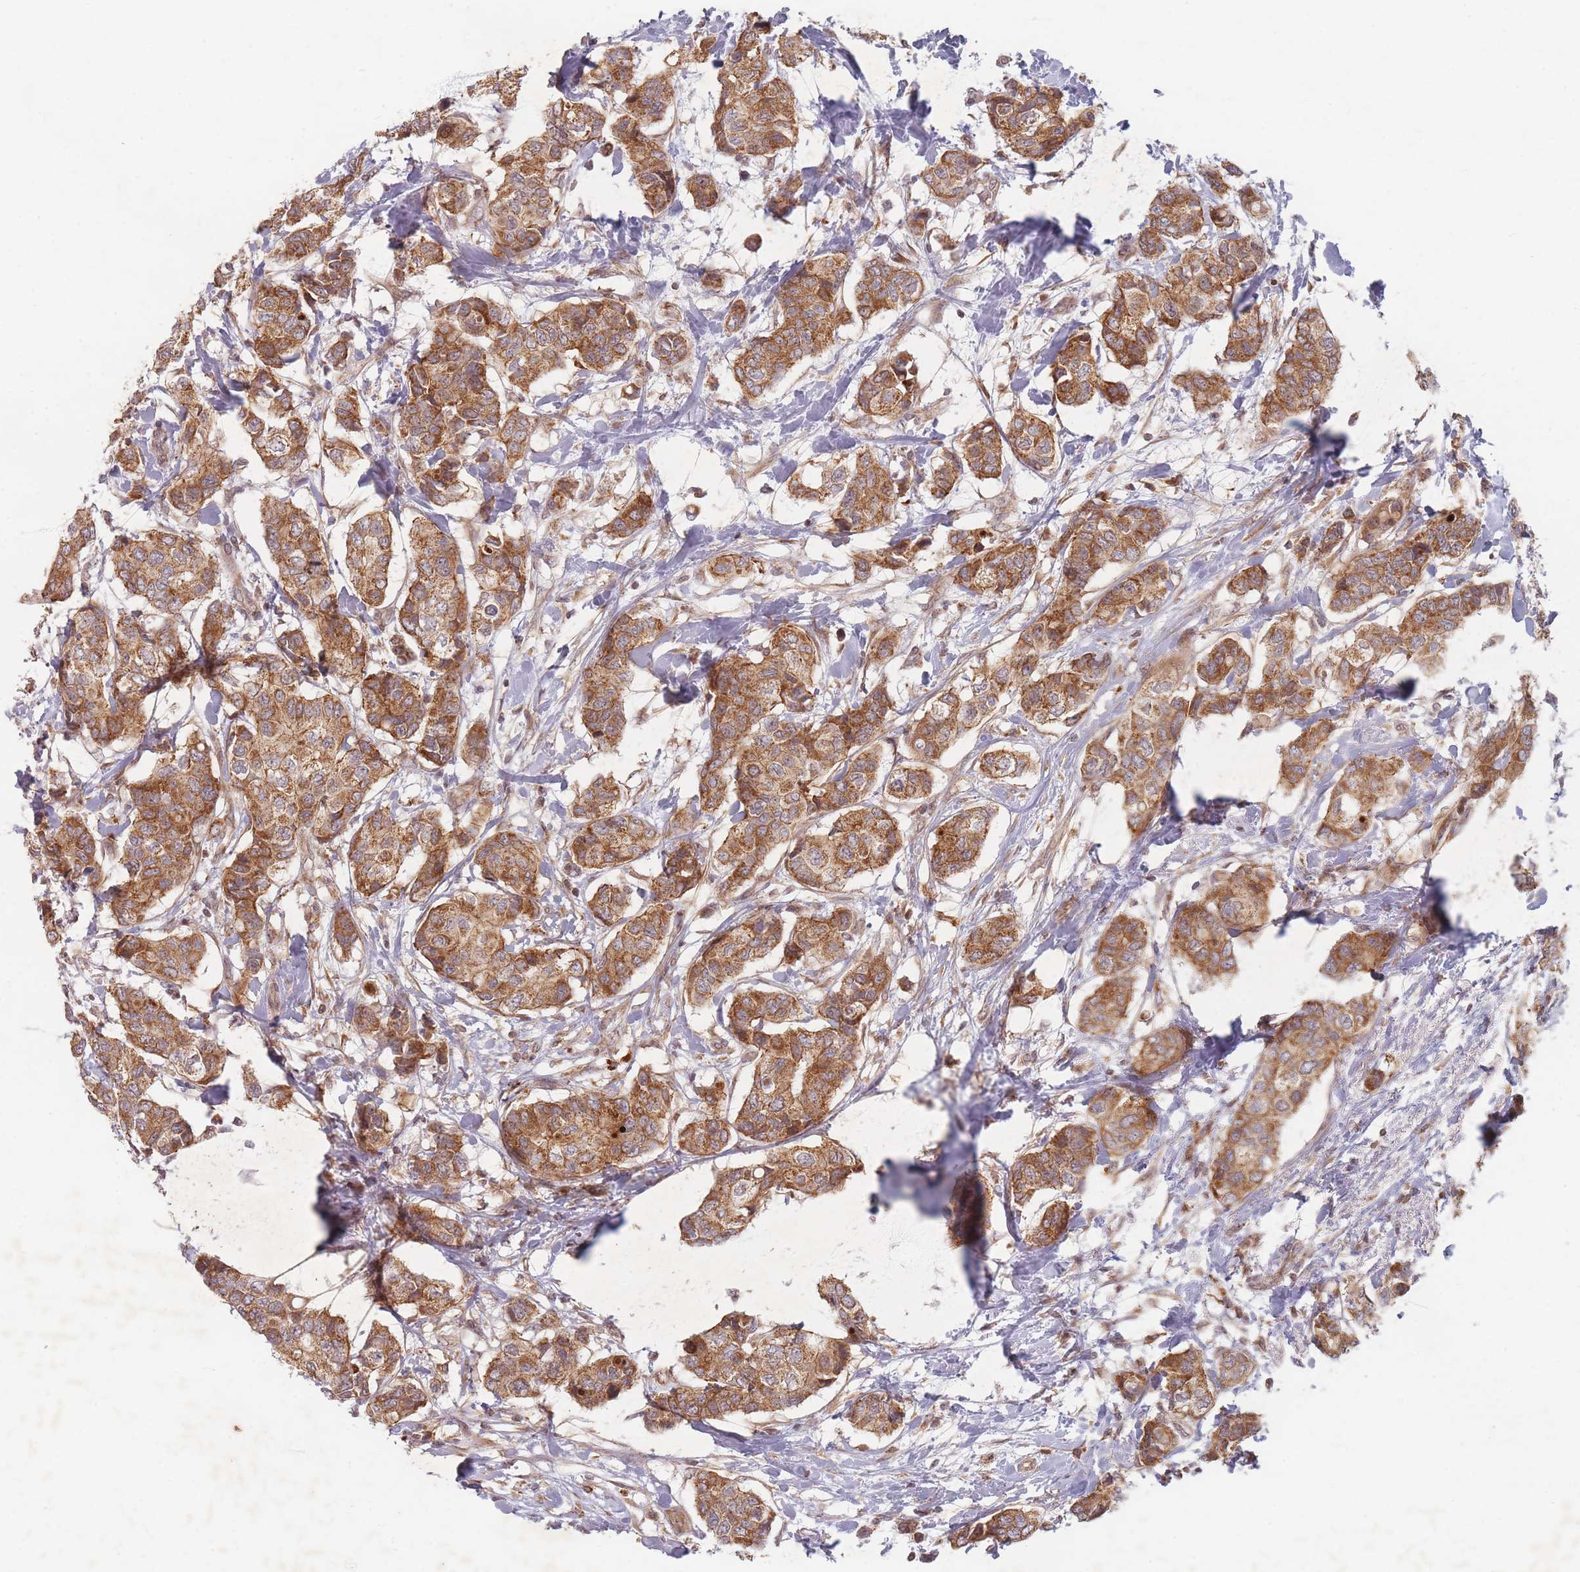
{"staining": {"intensity": "moderate", "quantity": ">75%", "location": "cytoplasmic/membranous"}, "tissue": "breast cancer", "cell_type": "Tumor cells", "image_type": "cancer", "snomed": [{"axis": "morphology", "description": "Lobular carcinoma"}, {"axis": "topography", "description": "Breast"}], "caption": "Human breast cancer stained with a protein marker shows moderate staining in tumor cells.", "gene": "RADX", "patient": {"sex": "female", "age": 51}}